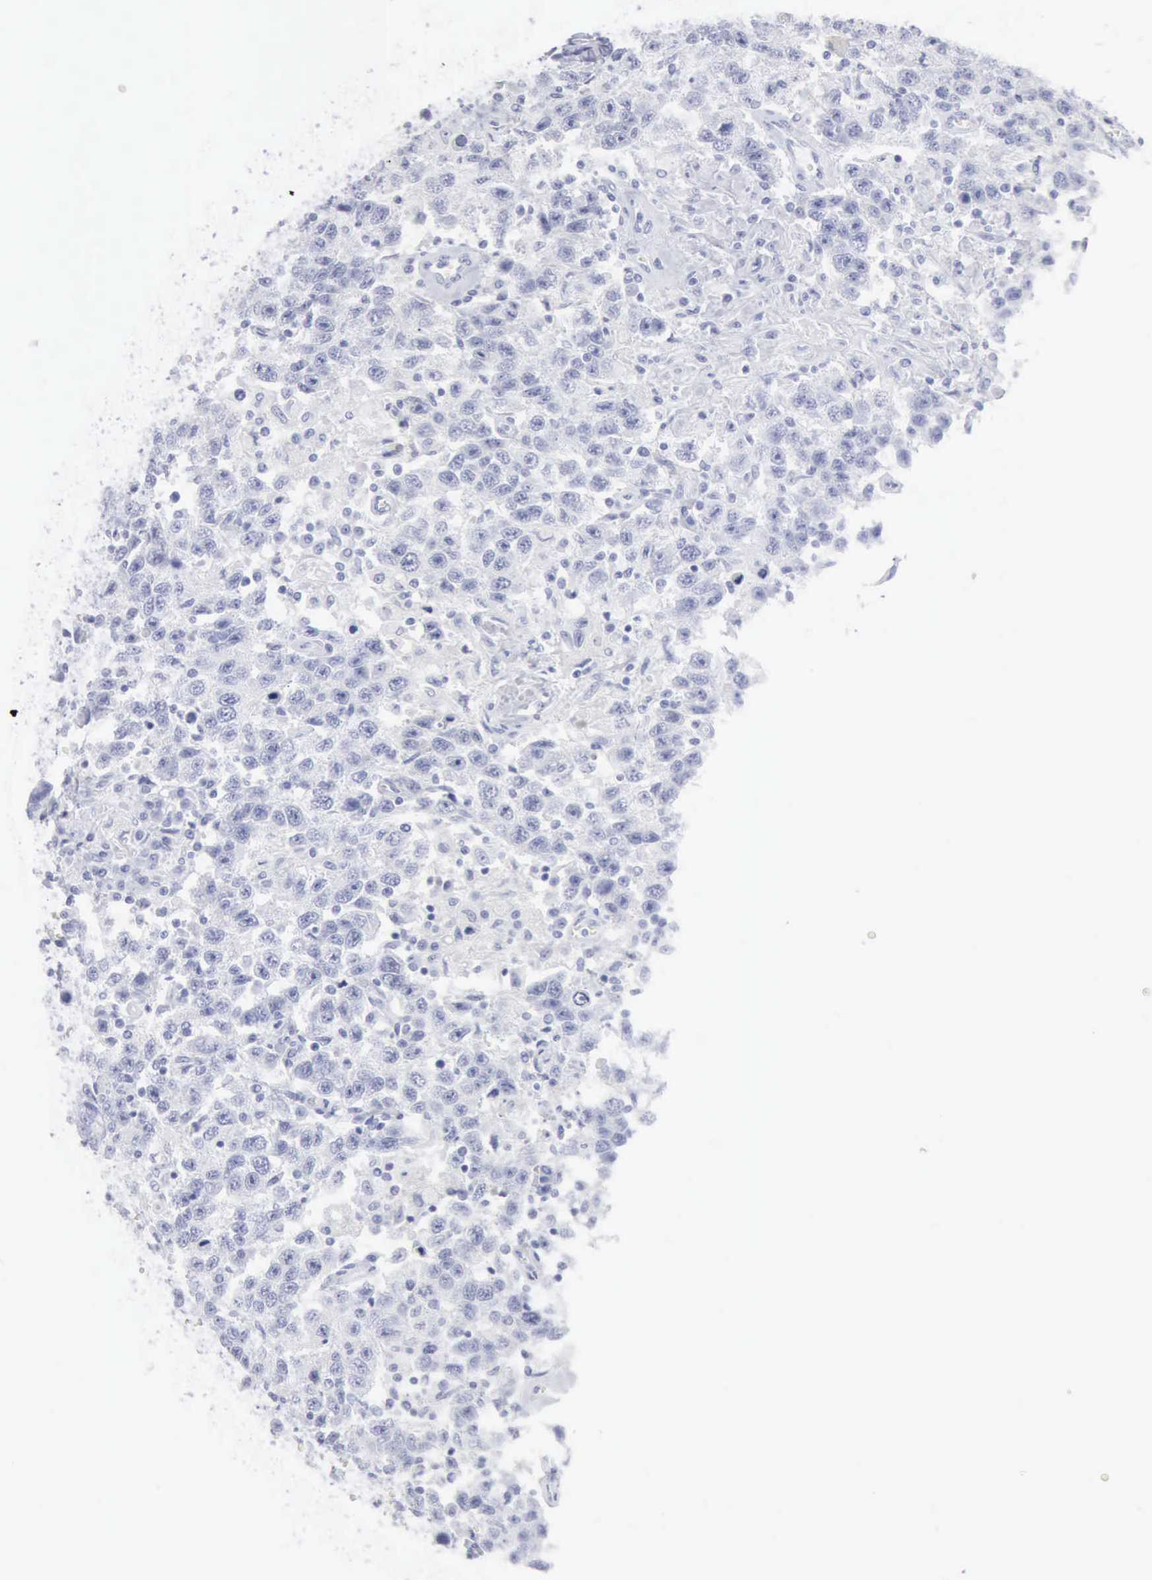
{"staining": {"intensity": "negative", "quantity": "none", "location": "none"}, "tissue": "testis cancer", "cell_type": "Tumor cells", "image_type": "cancer", "snomed": [{"axis": "morphology", "description": "Seminoma, NOS"}, {"axis": "topography", "description": "Testis"}], "caption": "An immunohistochemistry (IHC) micrograph of testis cancer is shown. There is no staining in tumor cells of testis cancer. The staining was performed using DAB to visualize the protein expression in brown, while the nuclei were stained in blue with hematoxylin (Magnification: 20x).", "gene": "CMA1", "patient": {"sex": "male", "age": 41}}